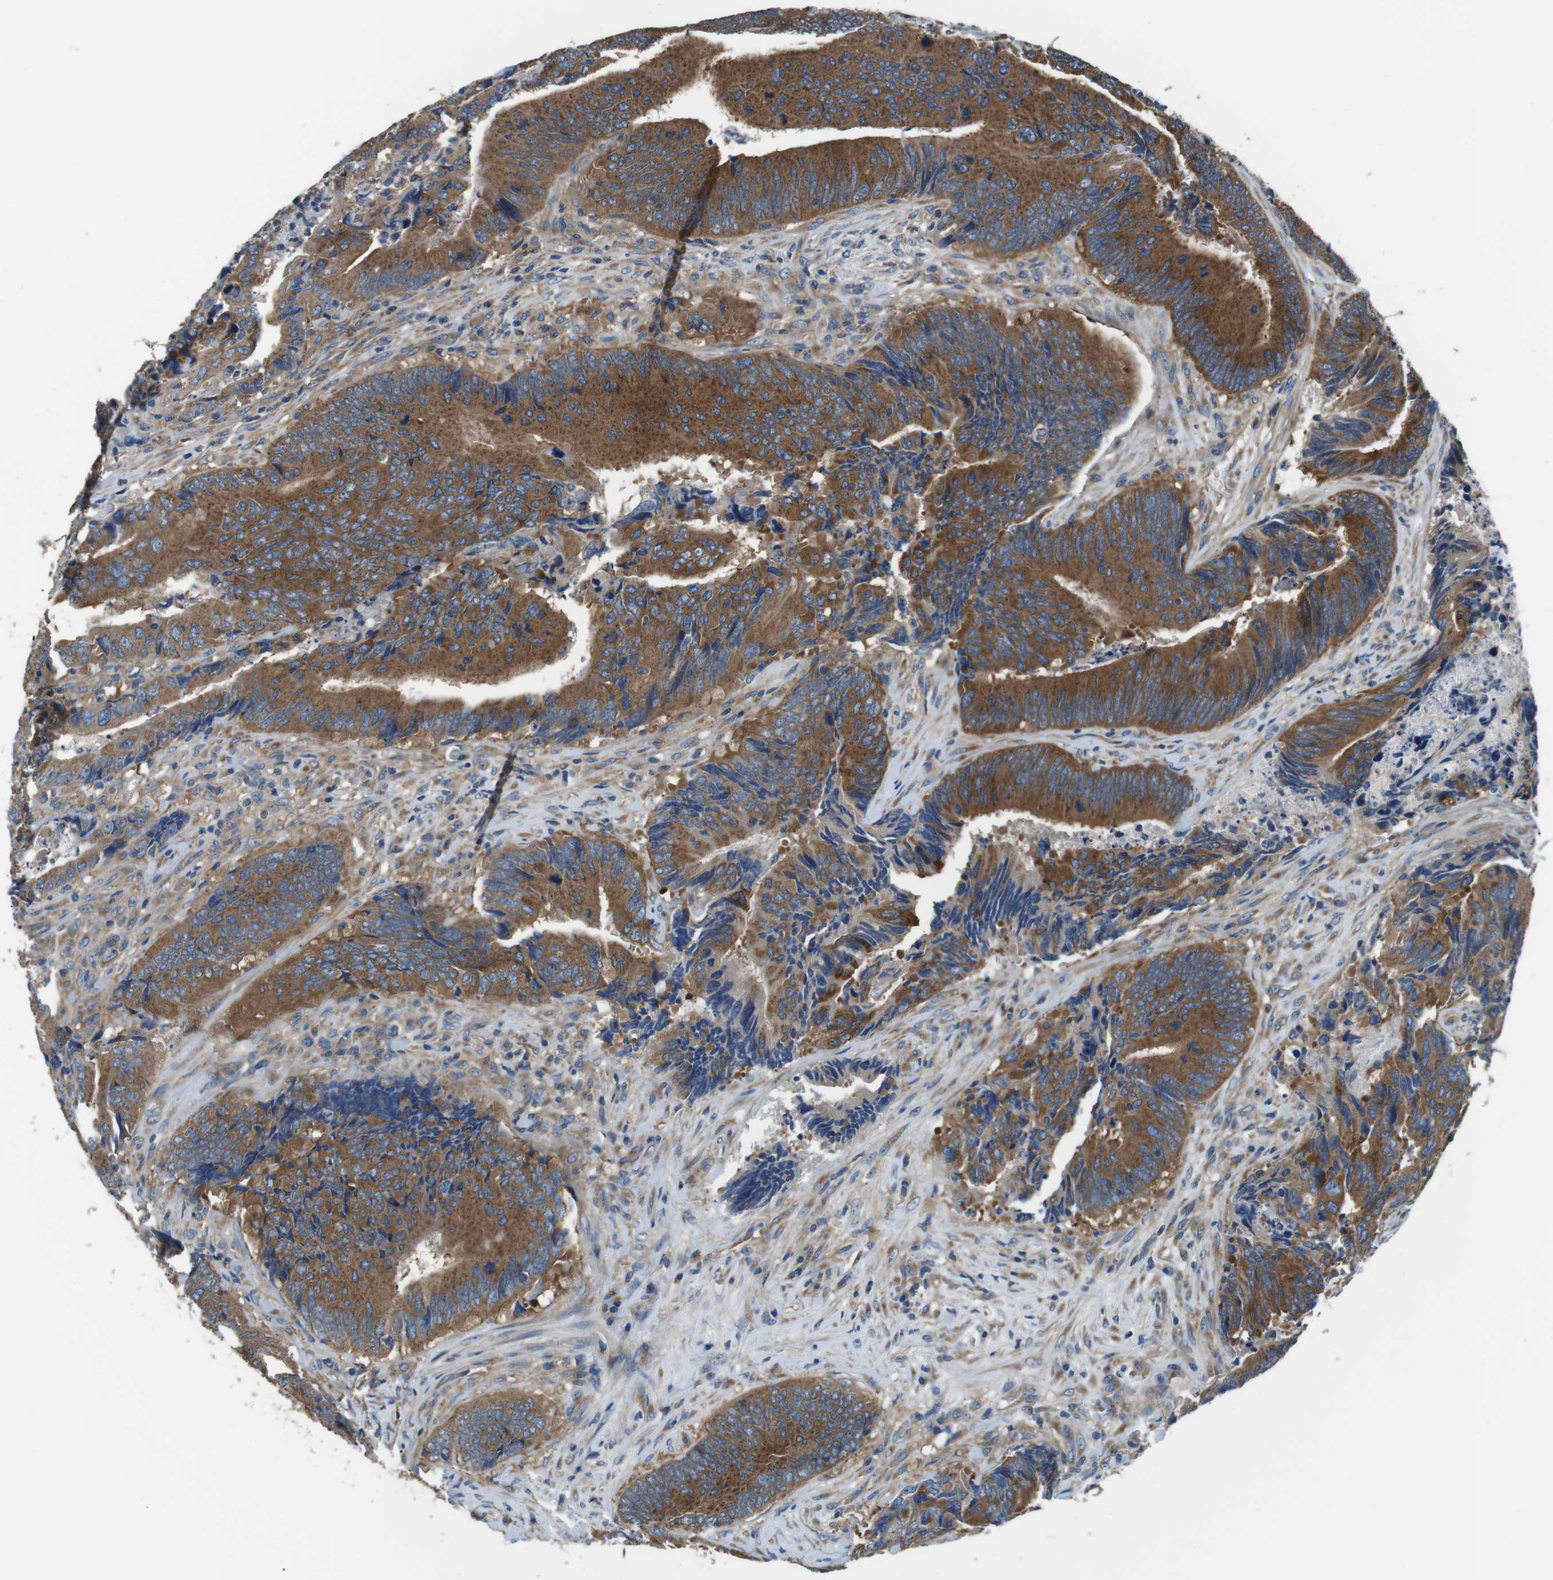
{"staining": {"intensity": "moderate", "quantity": ">75%", "location": "cytoplasmic/membranous"}, "tissue": "colorectal cancer", "cell_type": "Tumor cells", "image_type": "cancer", "snomed": [{"axis": "morphology", "description": "Normal tissue, NOS"}, {"axis": "morphology", "description": "Adenocarcinoma, NOS"}, {"axis": "topography", "description": "Colon"}], "caption": "Immunohistochemical staining of colorectal cancer shows medium levels of moderate cytoplasmic/membranous staining in approximately >75% of tumor cells. The staining was performed using DAB, with brown indicating positive protein expression. Nuclei are stained blue with hematoxylin.", "gene": "DENND4C", "patient": {"sex": "male", "age": 56}}